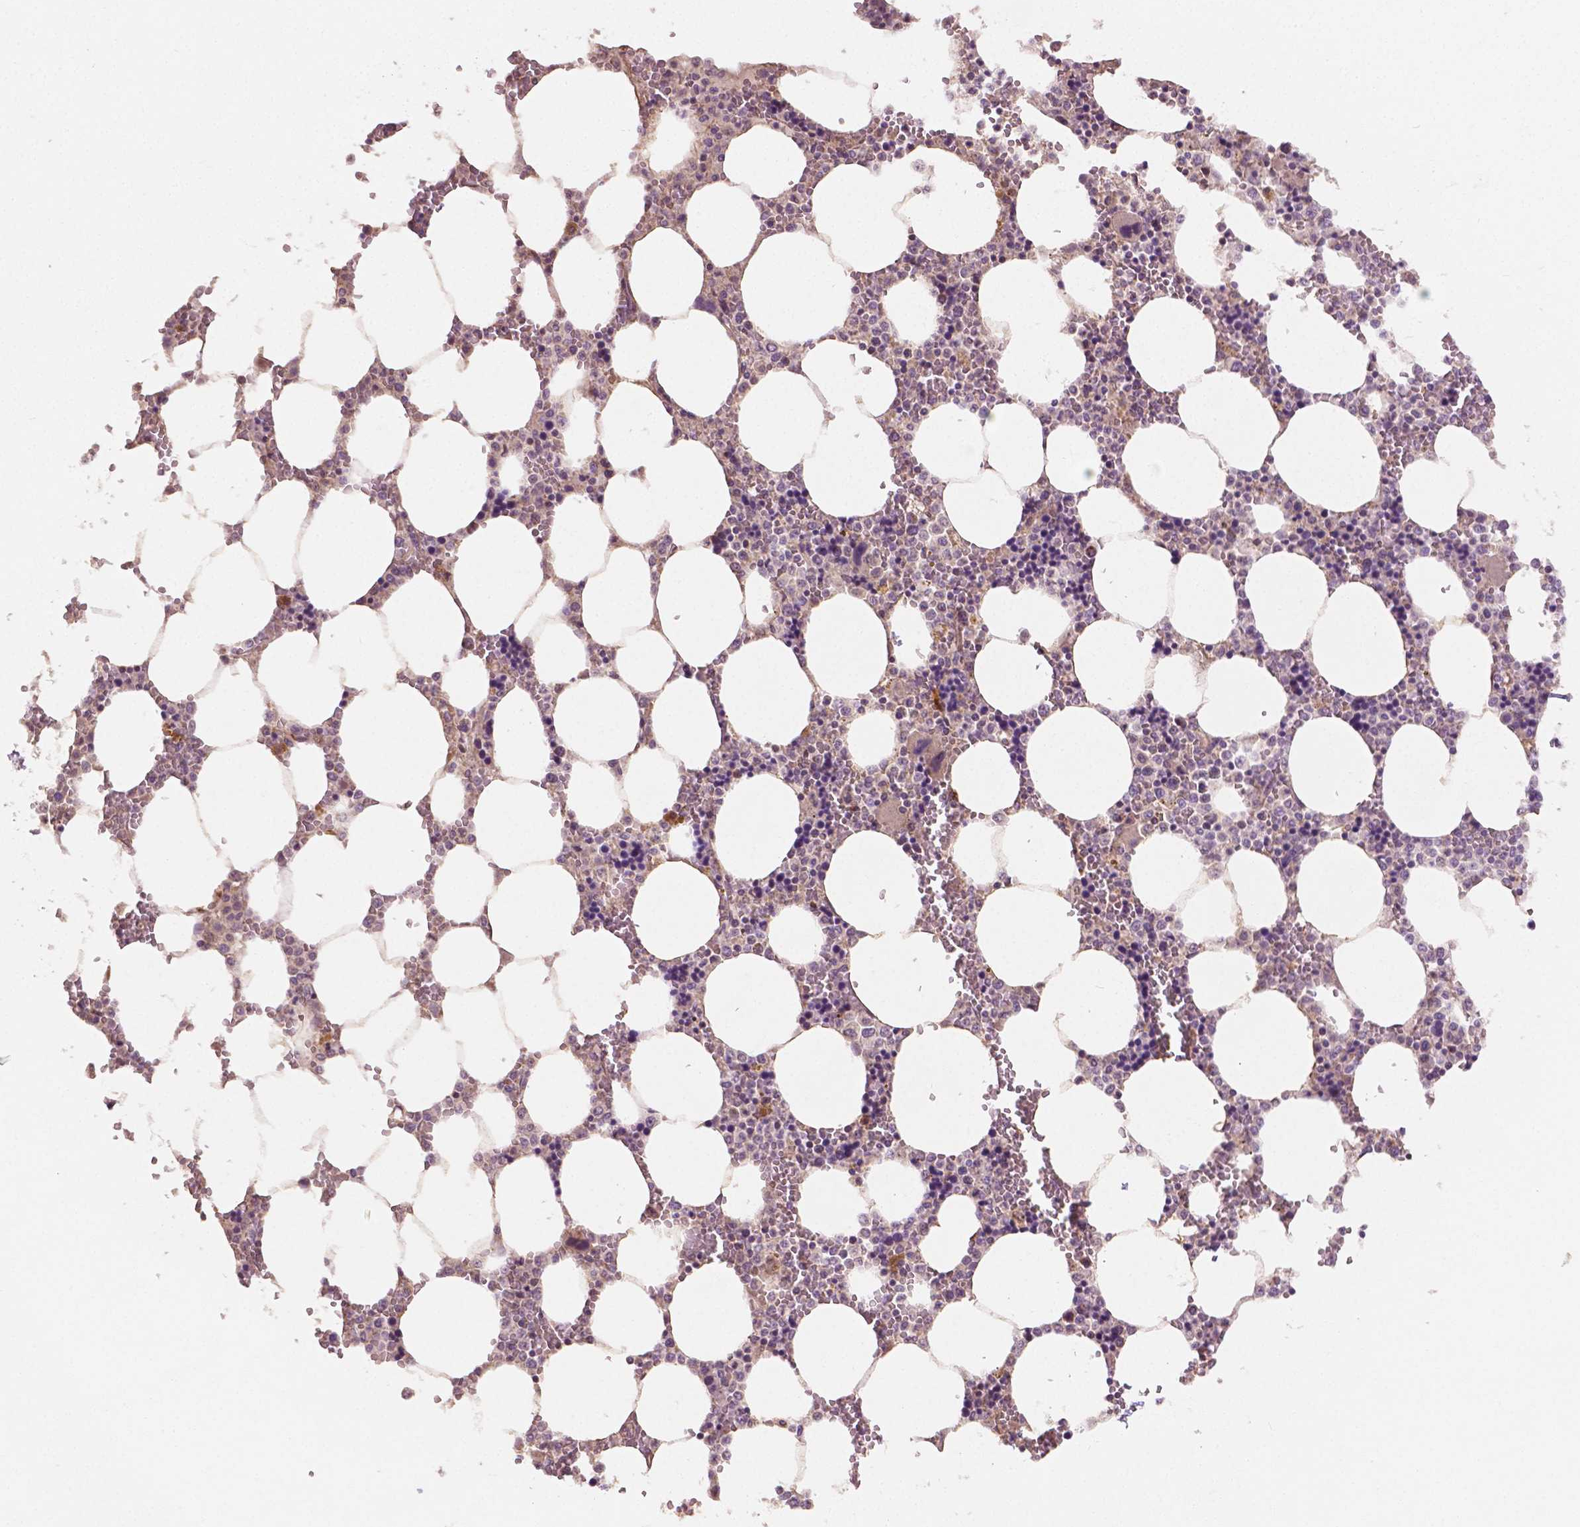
{"staining": {"intensity": "negative", "quantity": "none", "location": "none"}, "tissue": "bone marrow", "cell_type": "Hematopoietic cells", "image_type": "normal", "snomed": [{"axis": "morphology", "description": "Normal tissue, NOS"}, {"axis": "topography", "description": "Bone marrow"}], "caption": "Photomicrograph shows no protein positivity in hematopoietic cells of benign bone marrow.", "gene": "CLBA1", "patient": {"sex": "male", "age": 64}}